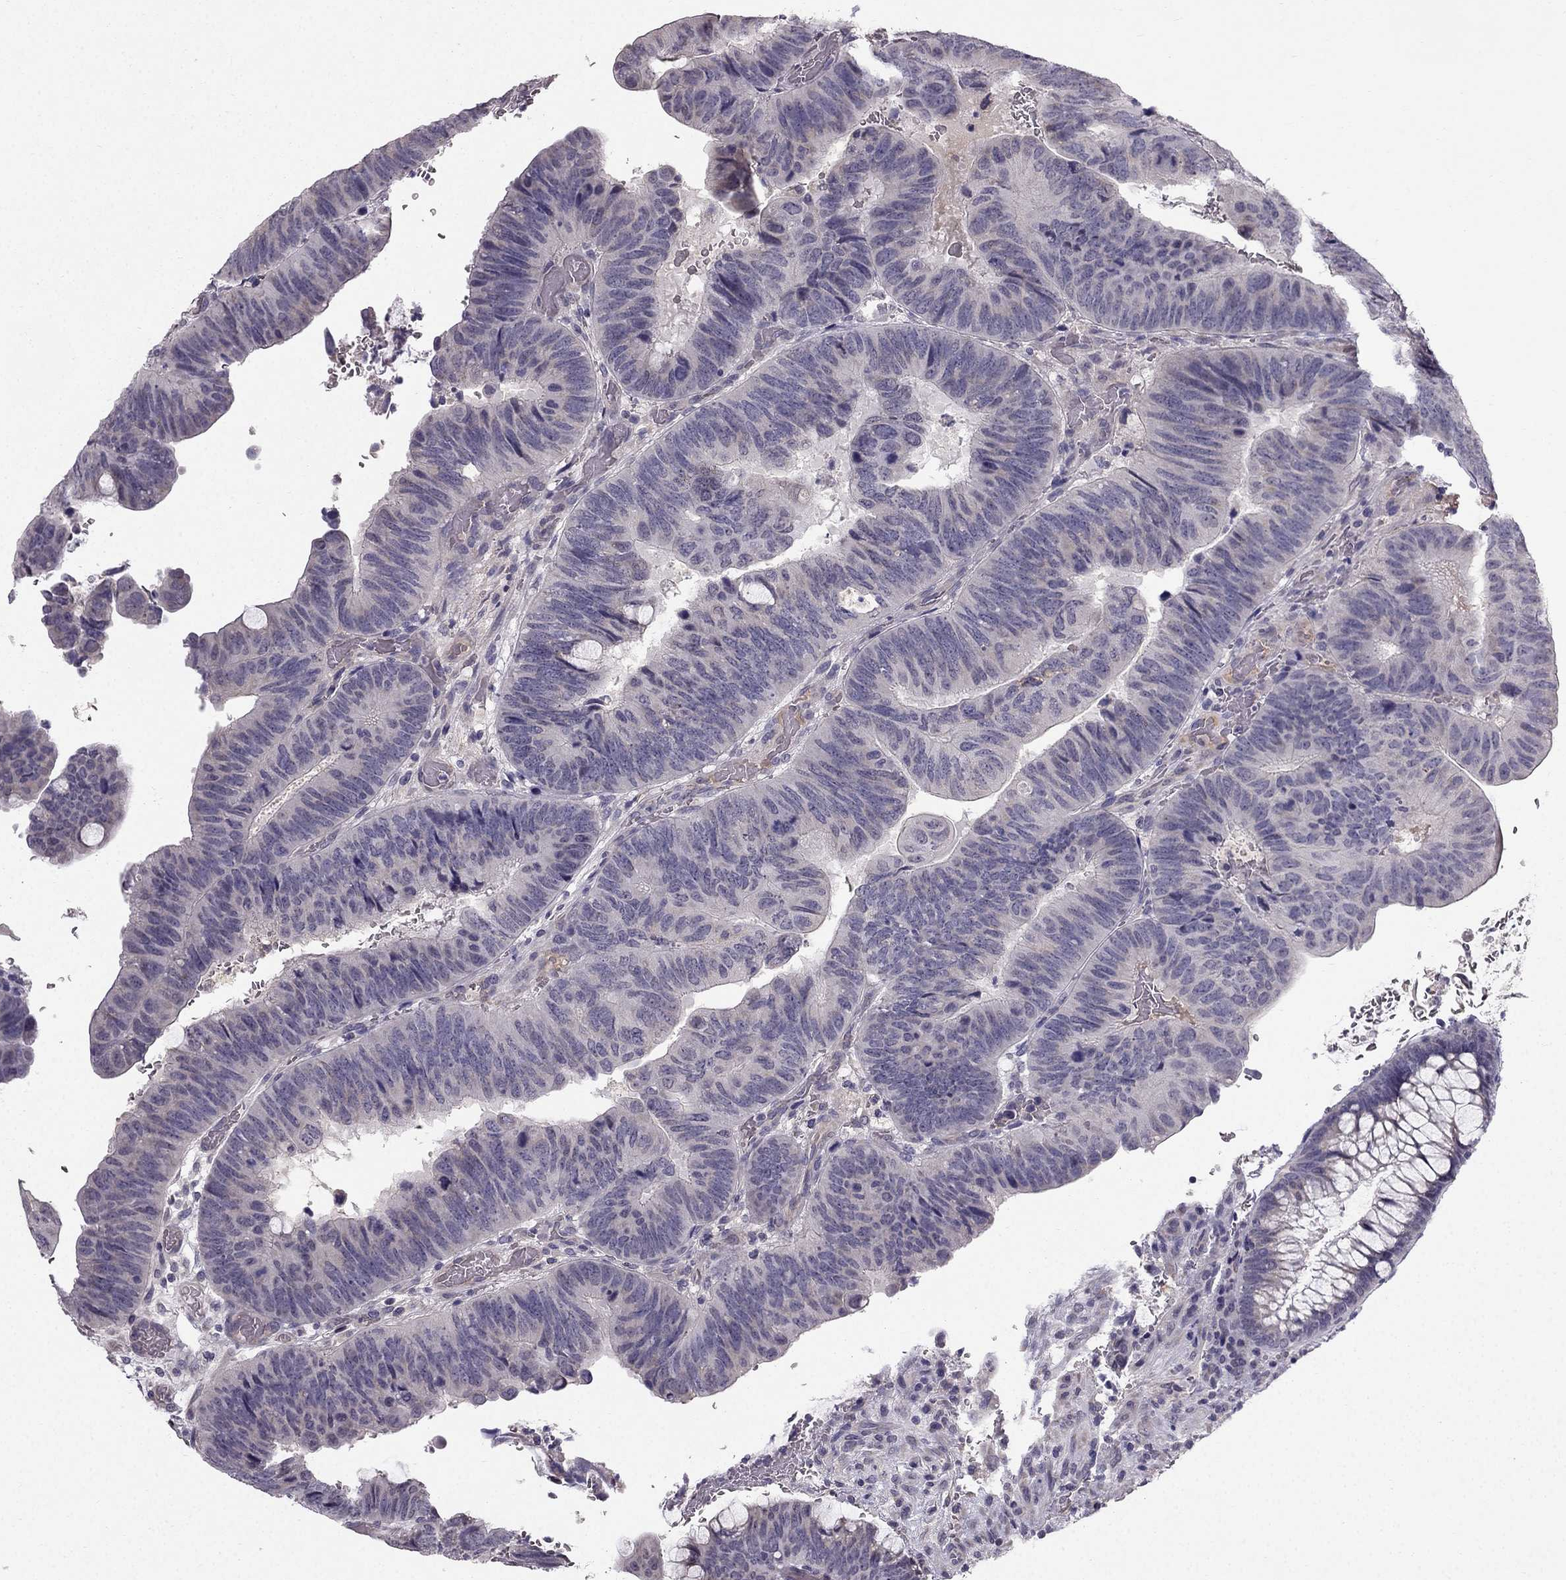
{"staining": {"intensity": "negative", "quantity": "none", "location": "none"}, "tissue": "colorectal cancer", "cell_type": "Tumor cells", "image_type": "cancer", "snomed": [{"axis": "morphology", "description": "Normal tissue, NOS"}, {"axis": "morphology", "description": "Adenocarcinoma, NOS"}, {"axis": "topography", "description": "Rectum"}], "caption": "DAB (3,3'-diaminobenzidine) immunohistochemical staining of human adenocarcinoma (colorectal) reveals no significant expression in tumor cells.", "gene": "TSPYL5", "patient": {"sex": "male", "age": 92}}